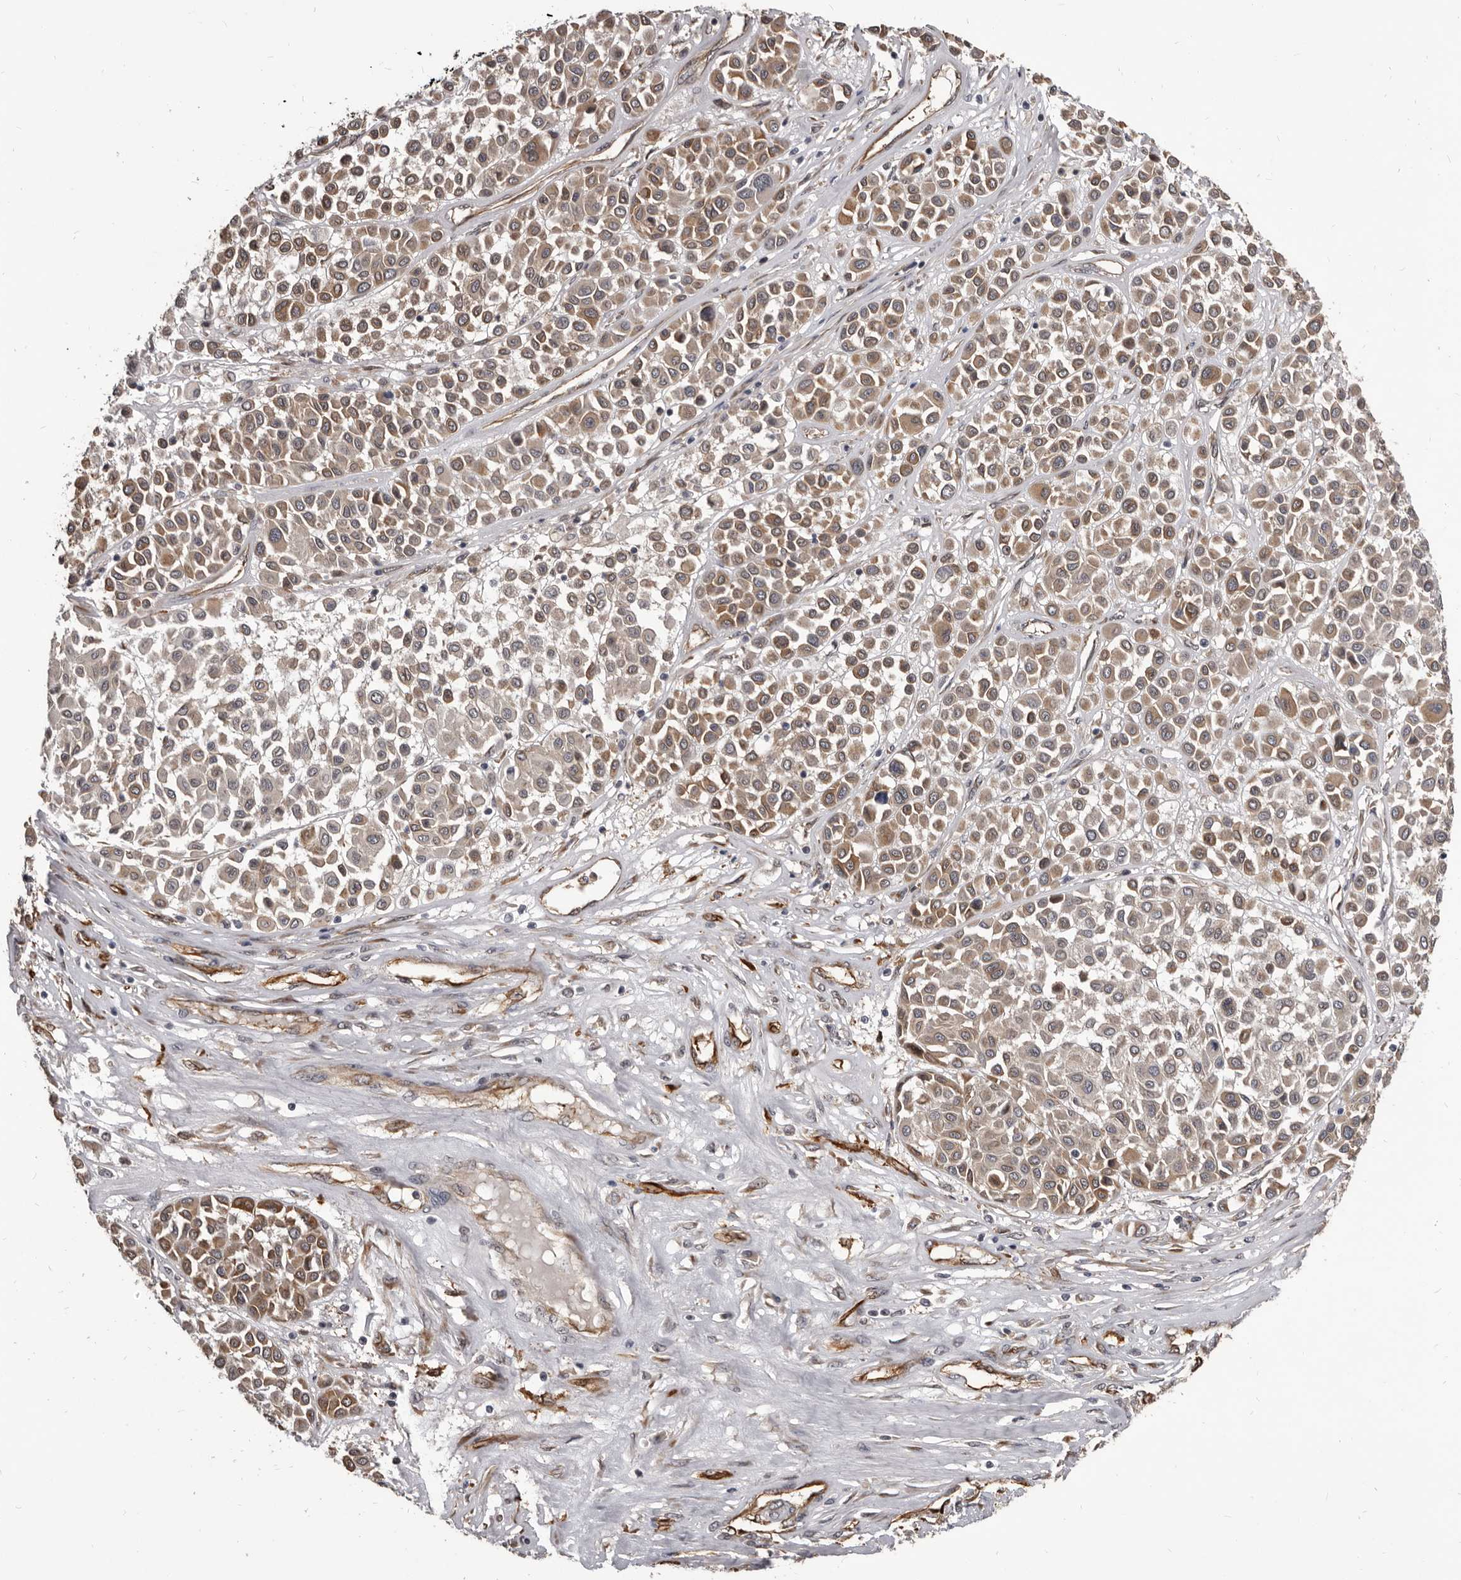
{"staining": {"intensity": "weak", "quantity": ">75%", "location": "cytoplasmic/membranous"}, "tissue": "melanoma", "cell_type": "Tumor cells", "image_type": "cancer", "snomed": [{"axis": "morphology", "description": "Malignant melanoma, Metastatic site"}, {"axis": "topography", "description": "Soft tissue"}], "caption": "The photomicrograph demonstrates immunohistochemical staining of melanoma. There is weak cytoplasmic/membranous positivity is identified in approximately >75% of tumor cells. (DAB (3,3'-diaminobenzidine) = brown stain, brightfield microscopy at high magnification).", "gene": "ADAMTS20", "patient": {"sex": "male", "age": 41}}